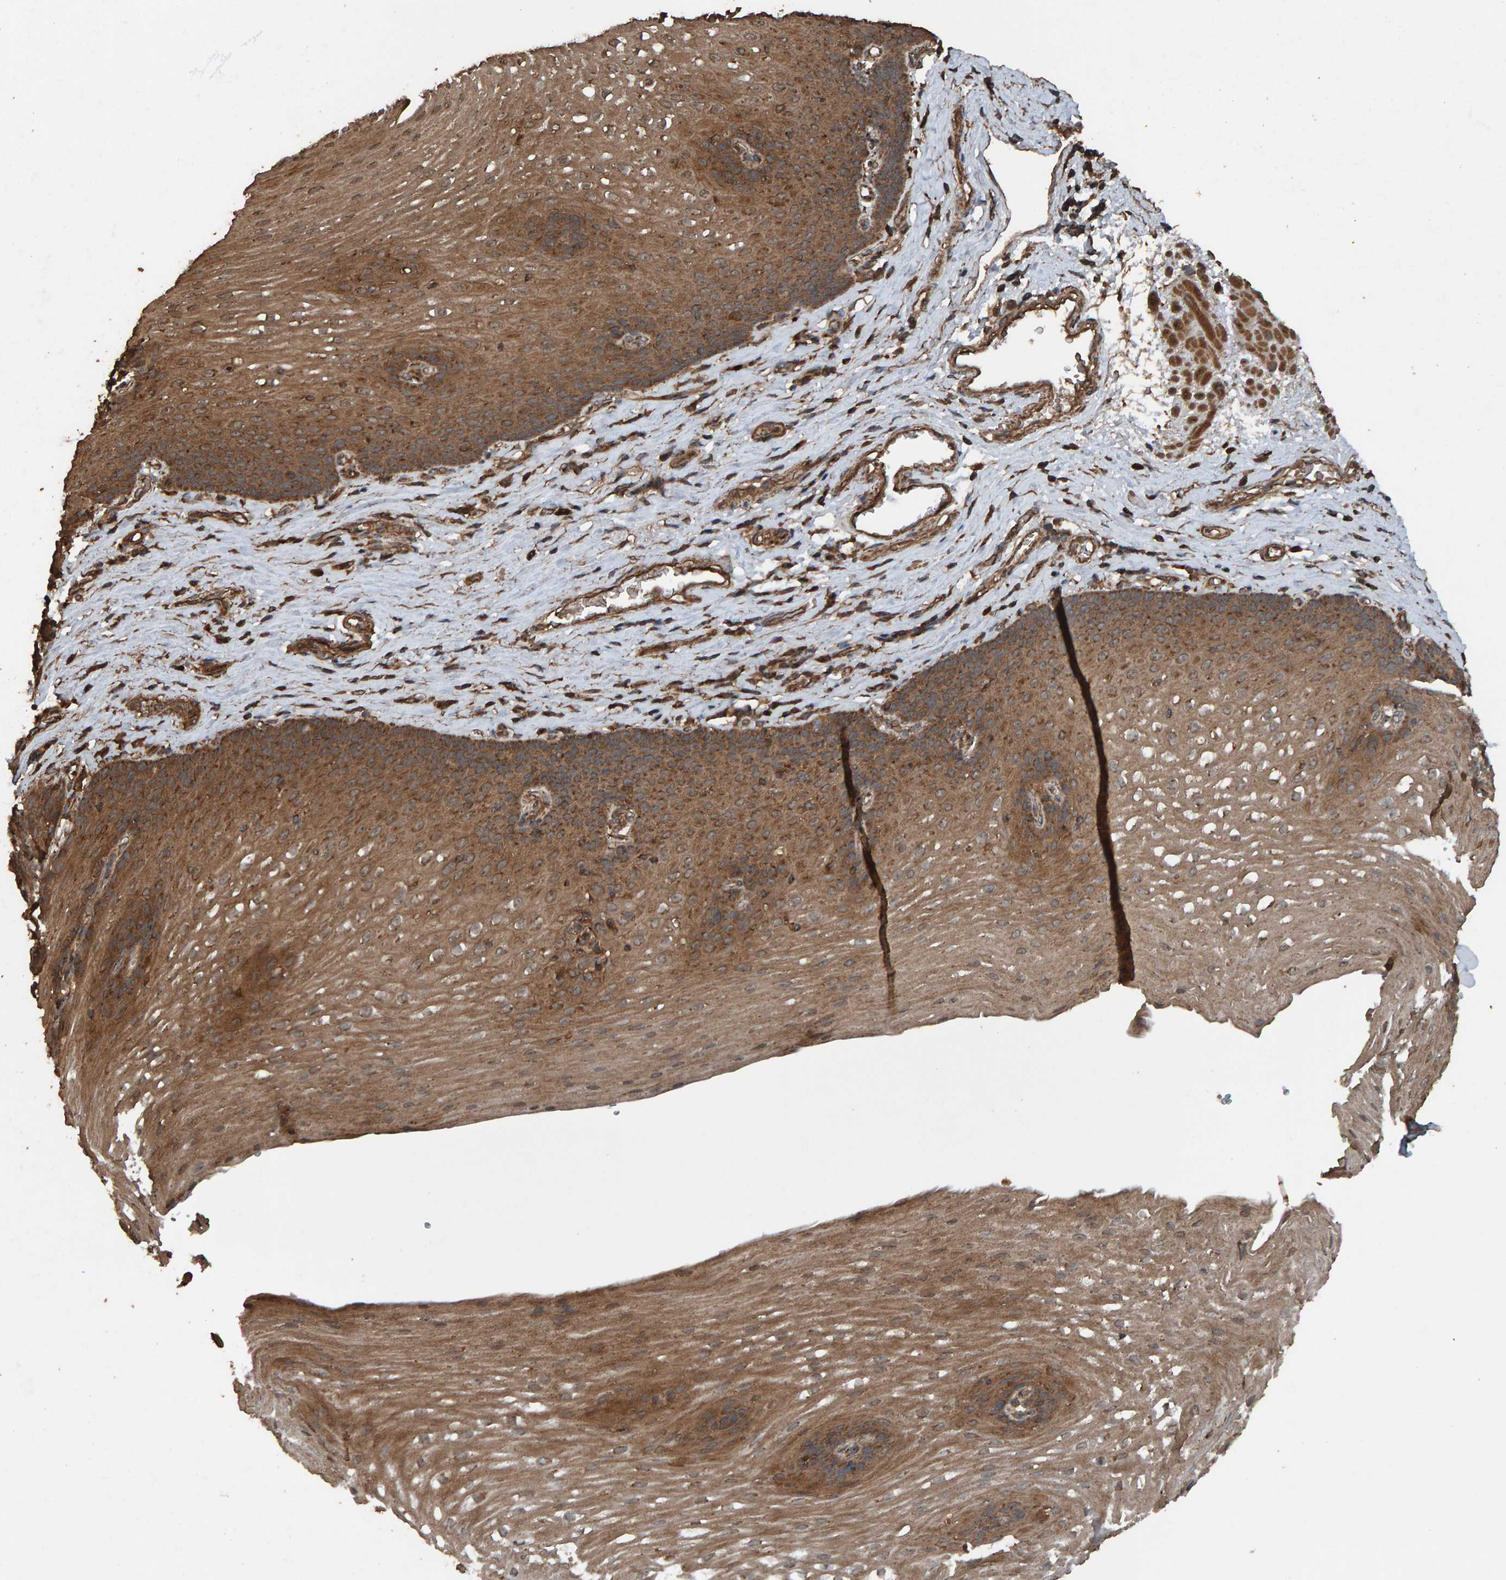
{"staining": {"intensity": "moderate", "quantity": ">75%", "location": "cytoplasmic/membranous"}, "tissue": "esophagus", "cell_type": "Squamous epithelial cells", "image_type": "normal", "snomed": [{"axis": "morphology", "description": "Normal tissue, NOS"}, {"axis": "topography", "description": "Esophagus"}], "caption": "Brown immunohistochemical staining in unremarkable esophagus exhibits moderate cytoplasmic/membranous staining in approximately >75% of squamous epithelial cells. Using DAB (brown) and hematoxylin (blue) stains, captured at high magnification using brightfield microscopy.", "gene": "DUS1L", "patient": {"sex": "male", "age": 48}}